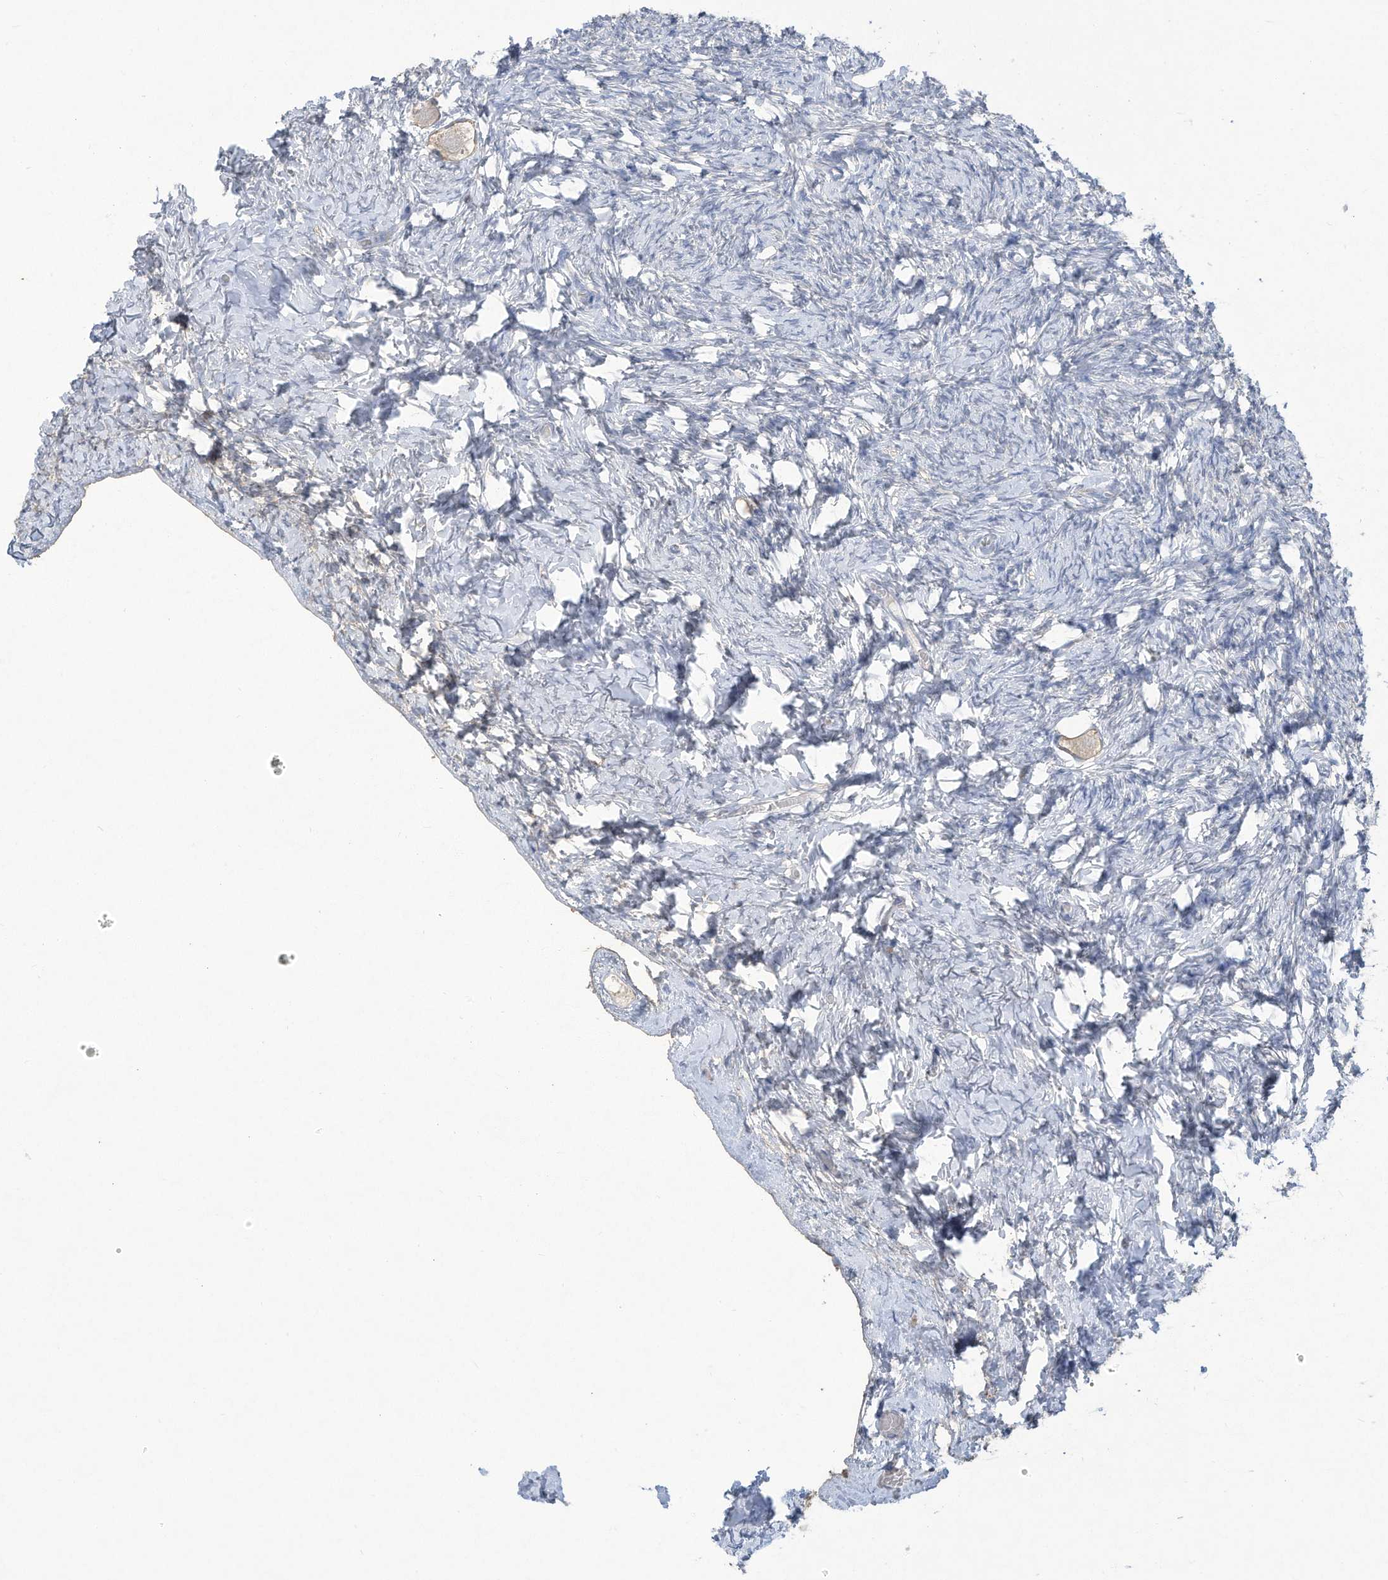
{"staining": {"intensity": "weak", "quantity": "<25%", "location": "cytoplasmic/membranous"}, "tissue": "ovary", "cell_type": "Follicle cells", "image_type": "normal", "snomed": [{"axis": "morphology", "description": "Normal tissue, NOS"}, {"axis": "topography", "description": "Ovary"}], "caption": "The immunohistochemistry micrograph has no significant expression in follicle cells of ovary. (IHC, brightfield microscopy, high magnification).", "gene": "HAS3", "patient": {"sex": "female", "age": 27}}